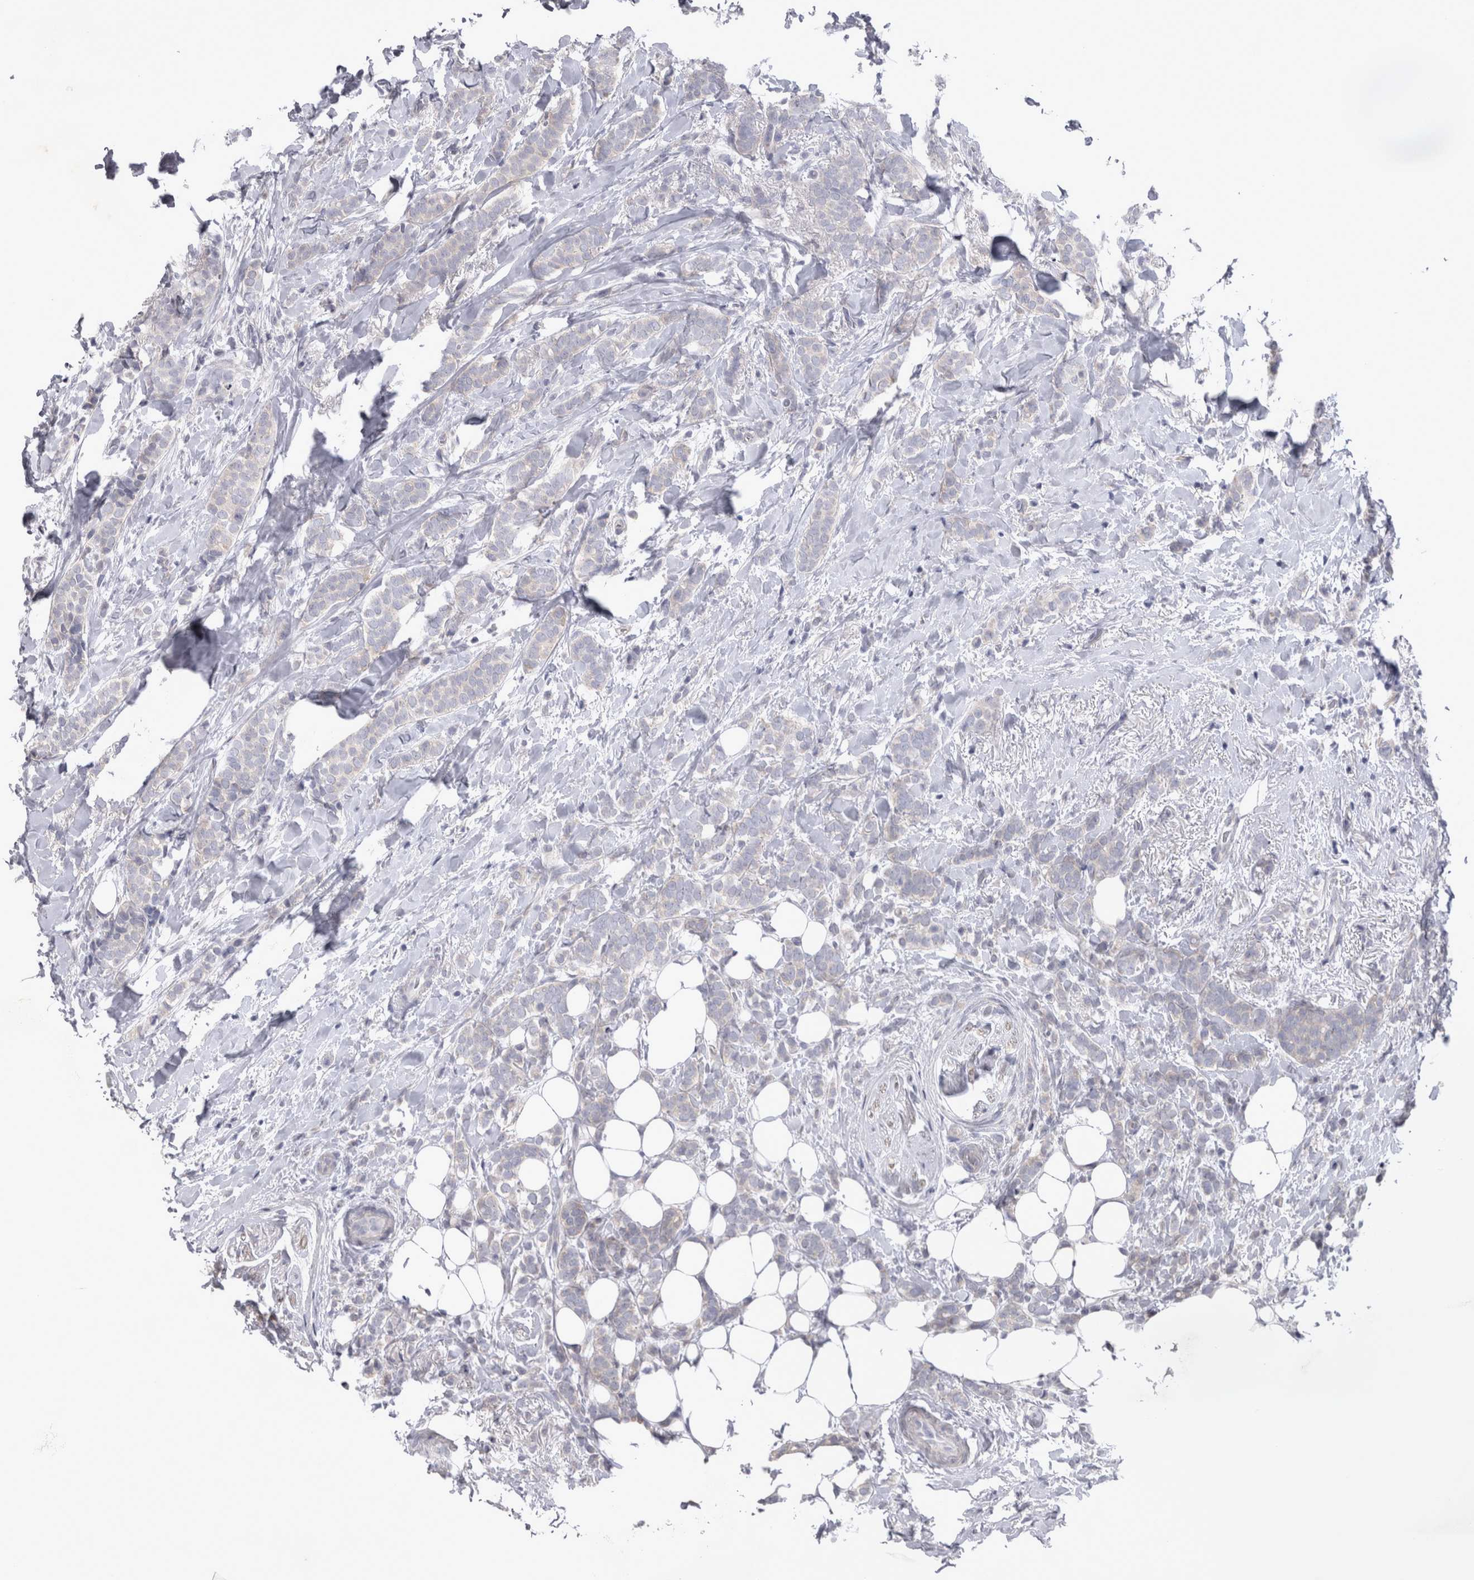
{"staining": {"intensity": "weak", "quantity": "<25%", "location": "cytoplasmic/membranous"}, "tissue": "breast cancer", "cell_type": "Tumor cells", "image_type": "cancer", "snomed": [{"axis": "morphology", "description": "Lobular carcinoma"}, {"axis": "topography", "description": "Breast"}], "caption": "Histopathology image shows no protein staining in tumor cells of breast cancer tissue.", "gene": "NENF", "patient": {"sex": "female", "age": 50}}